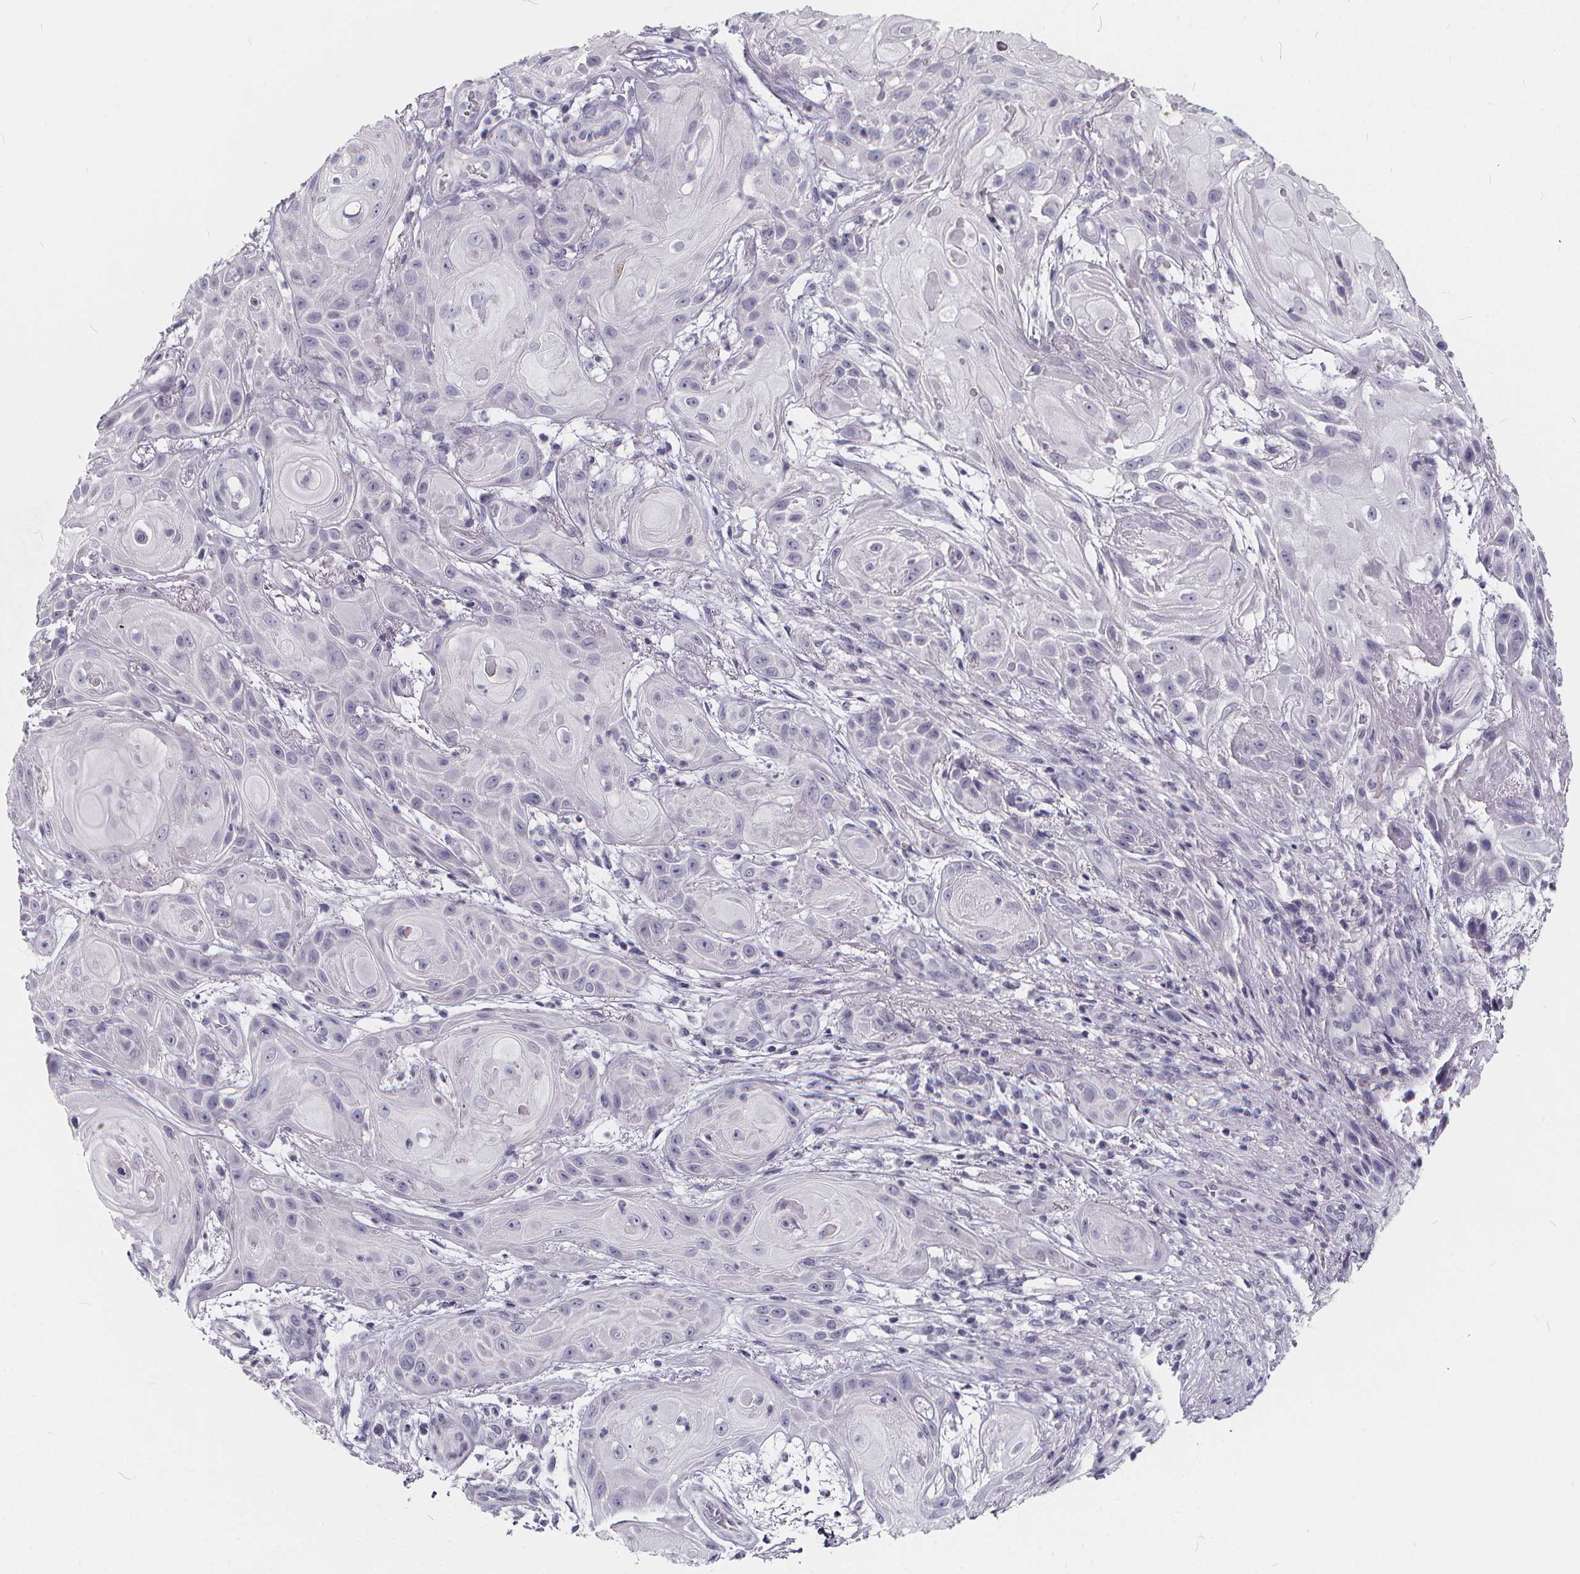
{"staining": {"intensity": "negative", "quantity": "none", "location": "none"}, "tissue": "skin cancer", "cell_type": "Tumor cells", "image_type": "cancer", "snomed": [{"axis": "morphology", "description": "Squamous cell carcinoma, NOS"}, {"axis": "topography", "description": "Skin"}], "caption": "Protein analysis of skin cancer (squamous cell carcinoma) reveals no significant staining in tumor cells. The staining was performed using DAB to visualize the protein expression in brown, while the nuclei were stained in blue with hematoxylin (Magnification: 20x).", "gene": "SPEF2", "patient": {"sex": "male", "age": 62}}